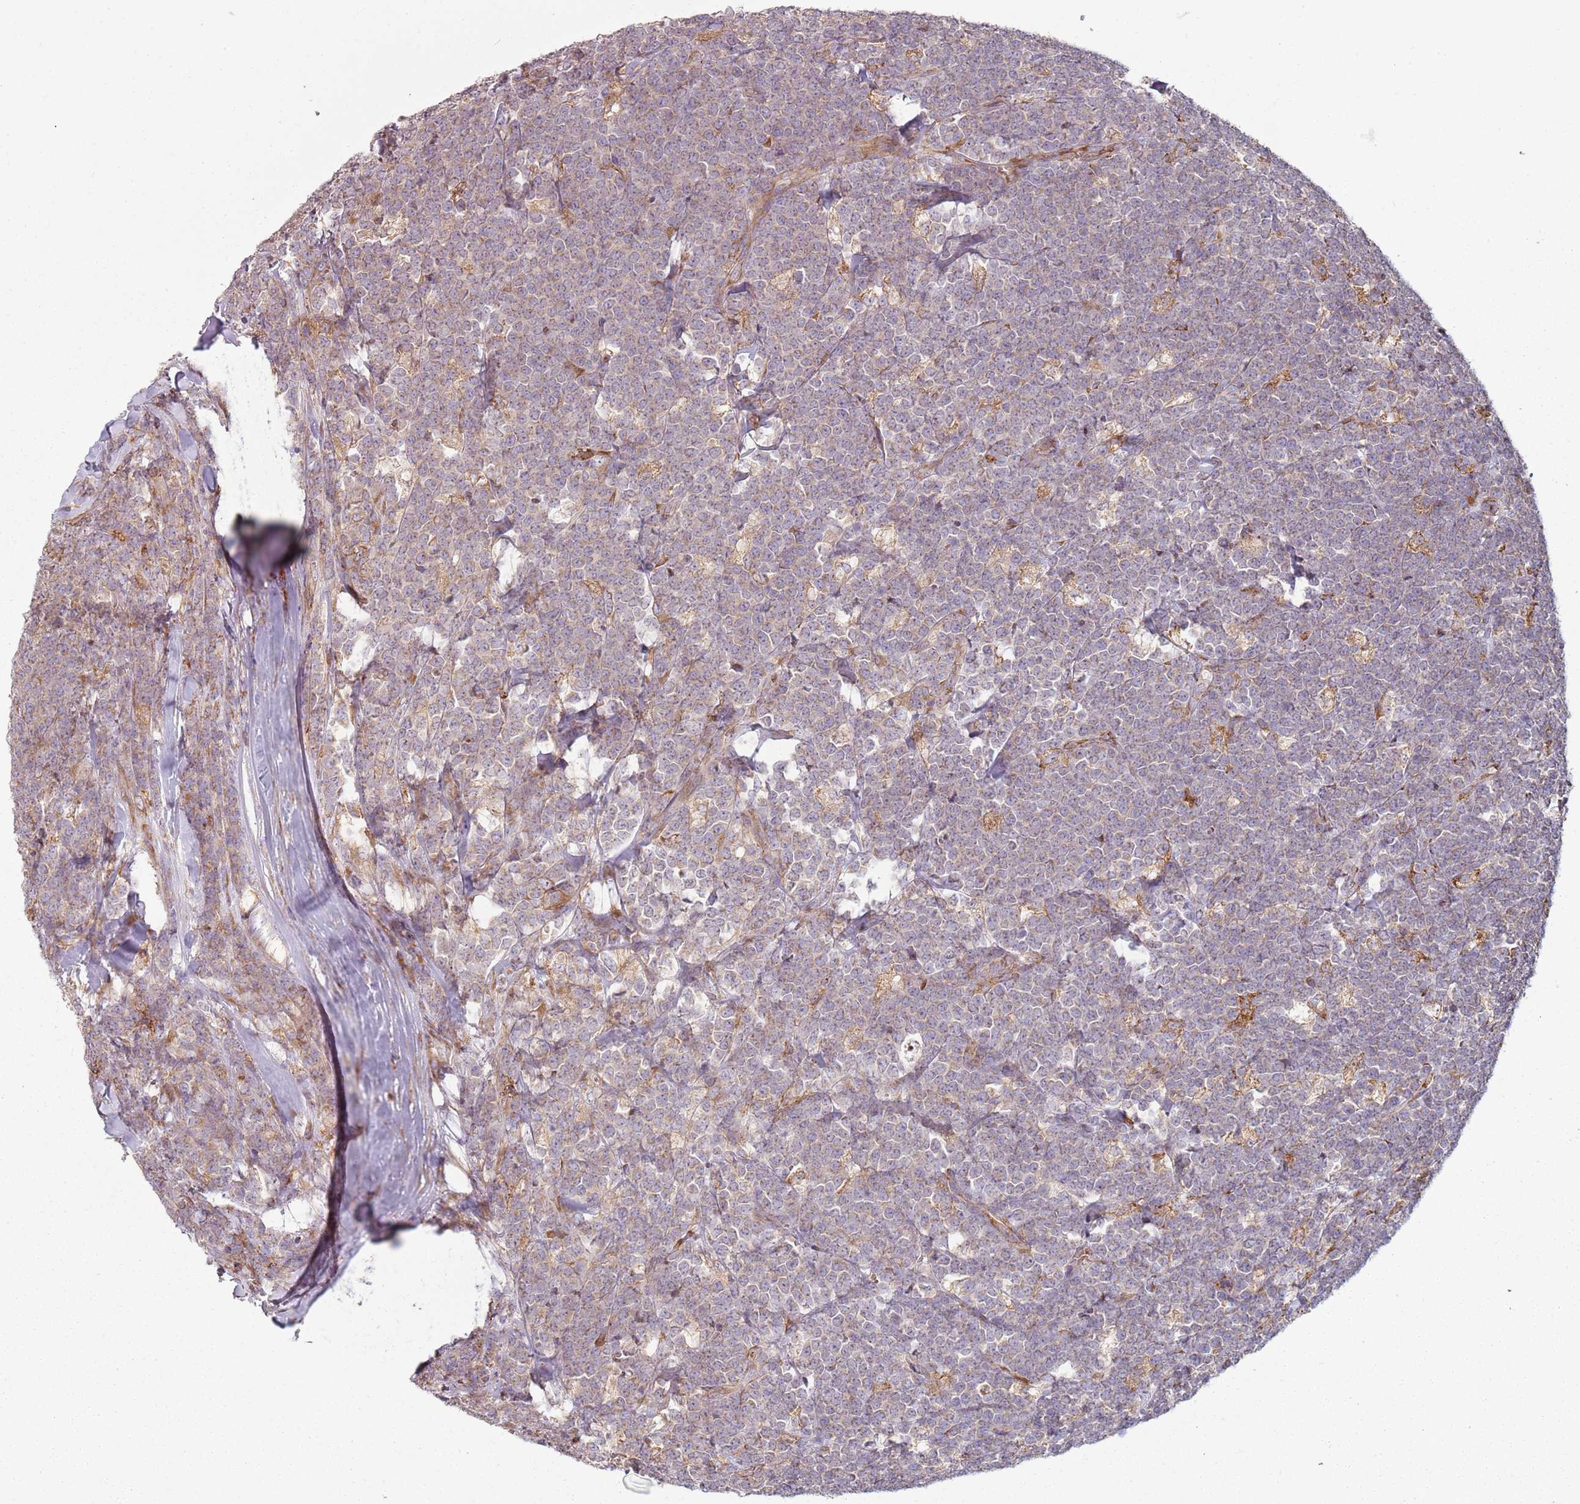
{"staining": {"intensity": "weak", "quantity": "<25%", "location": "cytoplasmic/membranous"}, "tissue": "lymphoma", "cell_type": "Tumor cells", "image_type": "cancer", "snomed": [{"axis": "morphology", "description": "Malignant lymphoma, non-Hodgkin's type, High grade"}, {"axis": "topography", "description": "Small intestine"}, {"axis": "topography", "description": "Colon"}], "caption": "An IHC photomicrograph of lymphoma is shown. There is no staining in tumor cells of lymphoma.", "gene": "SPATA2", "patient": {"sex": "male", "age": 8}}